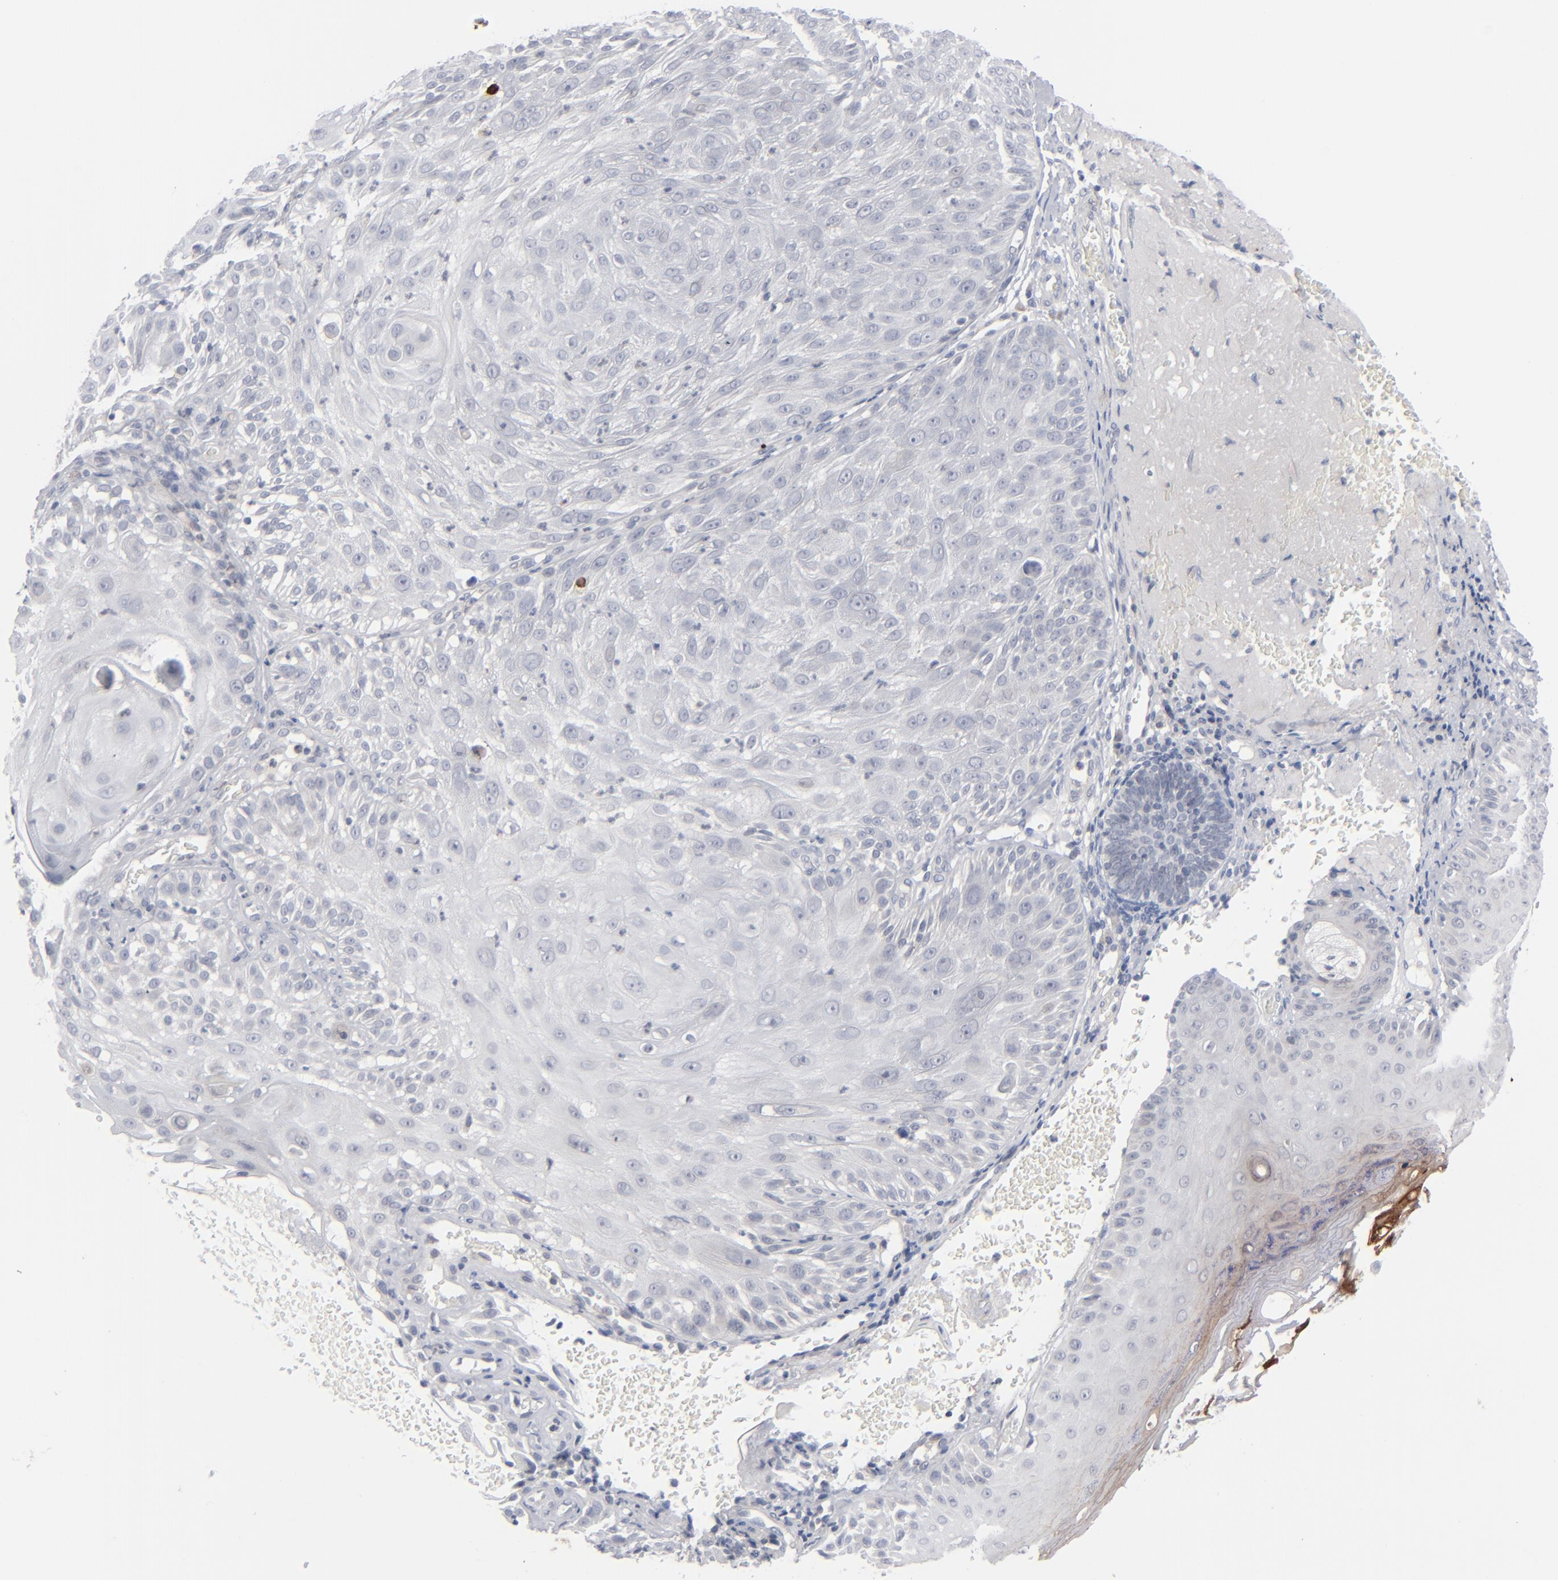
{"staining": {"intensity": "negative", "quantity": "none", "location": "none"}, "tissue": "skin cancer", "cell_type": "Tumor cells", "image_type": "cancer", "snomed": [{"axis": "morphology", "description": "Squamous cell carcinoma, NOS"}, {"axis": "topography", "description": "Skin"}], "caption": "The histopathology image exhibits no staining of tumor cells in skin squamous cell carcinoma.", "gene": "POF1B", "patient": {"sex": "female", "age": 89}}